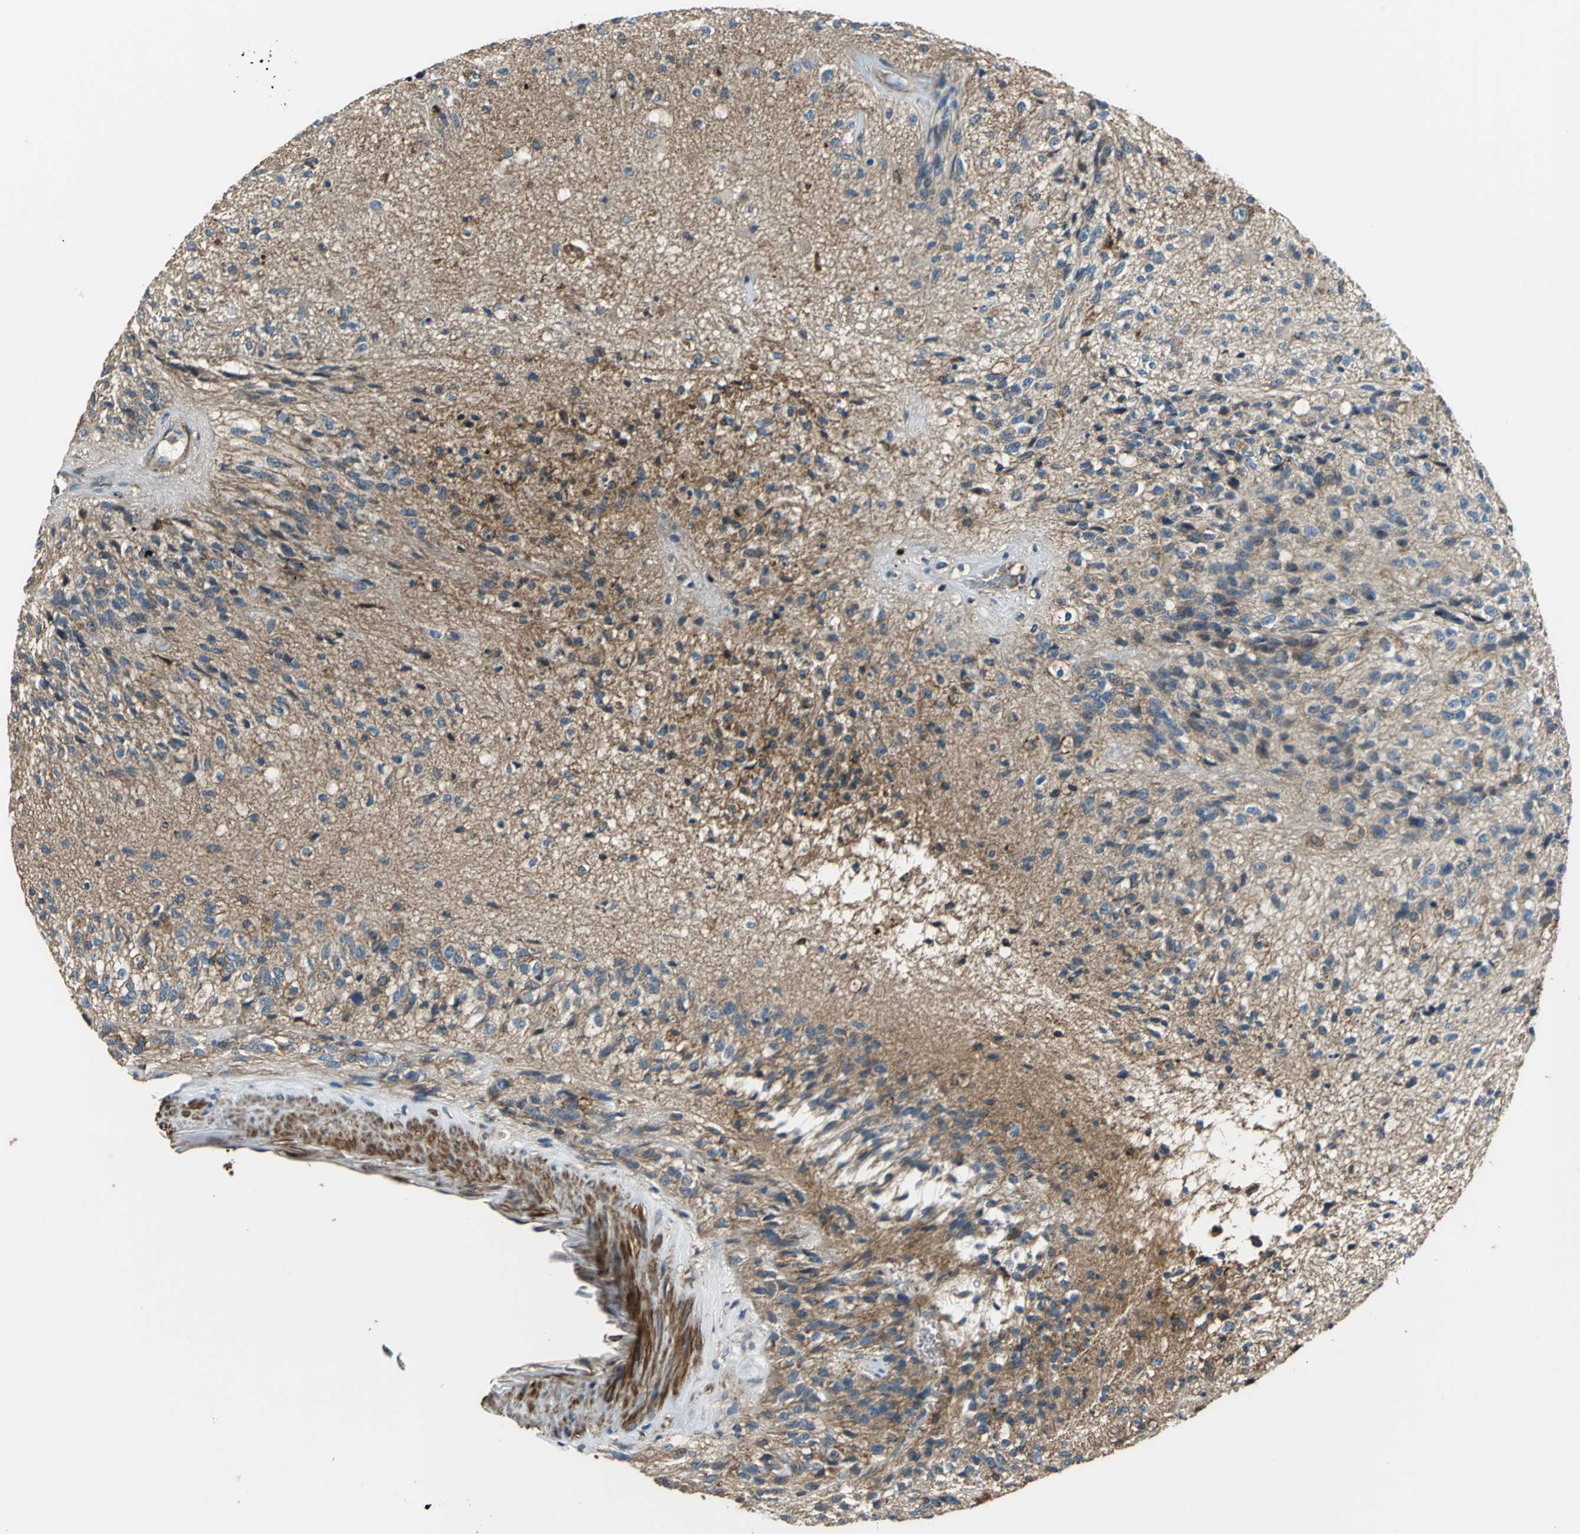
{"staining": {"intensity": "moderate", "quantity": ">75%", "location": "cytoplasmic/membranous"}, "tissue": "glioma", "cell_type": "Tumor cells", "image_type": "cancer", "snomed": [{"axis": "morphology", "description": "Normal tissue, NOS"}, {"axis": "morphology", "description": "Glioma, malignant, High grade"}, {"axis": "topography", "description": "Cerebral cortex"}], "caption": "An IHC image of neoplastic tissue is shown. Protein staining in brown highlights moderate cytoplasmic/membranous positivity in glioma within tumor cells.", "gene": "PARVA", "patient": {"sex": "male", "age": 77}}